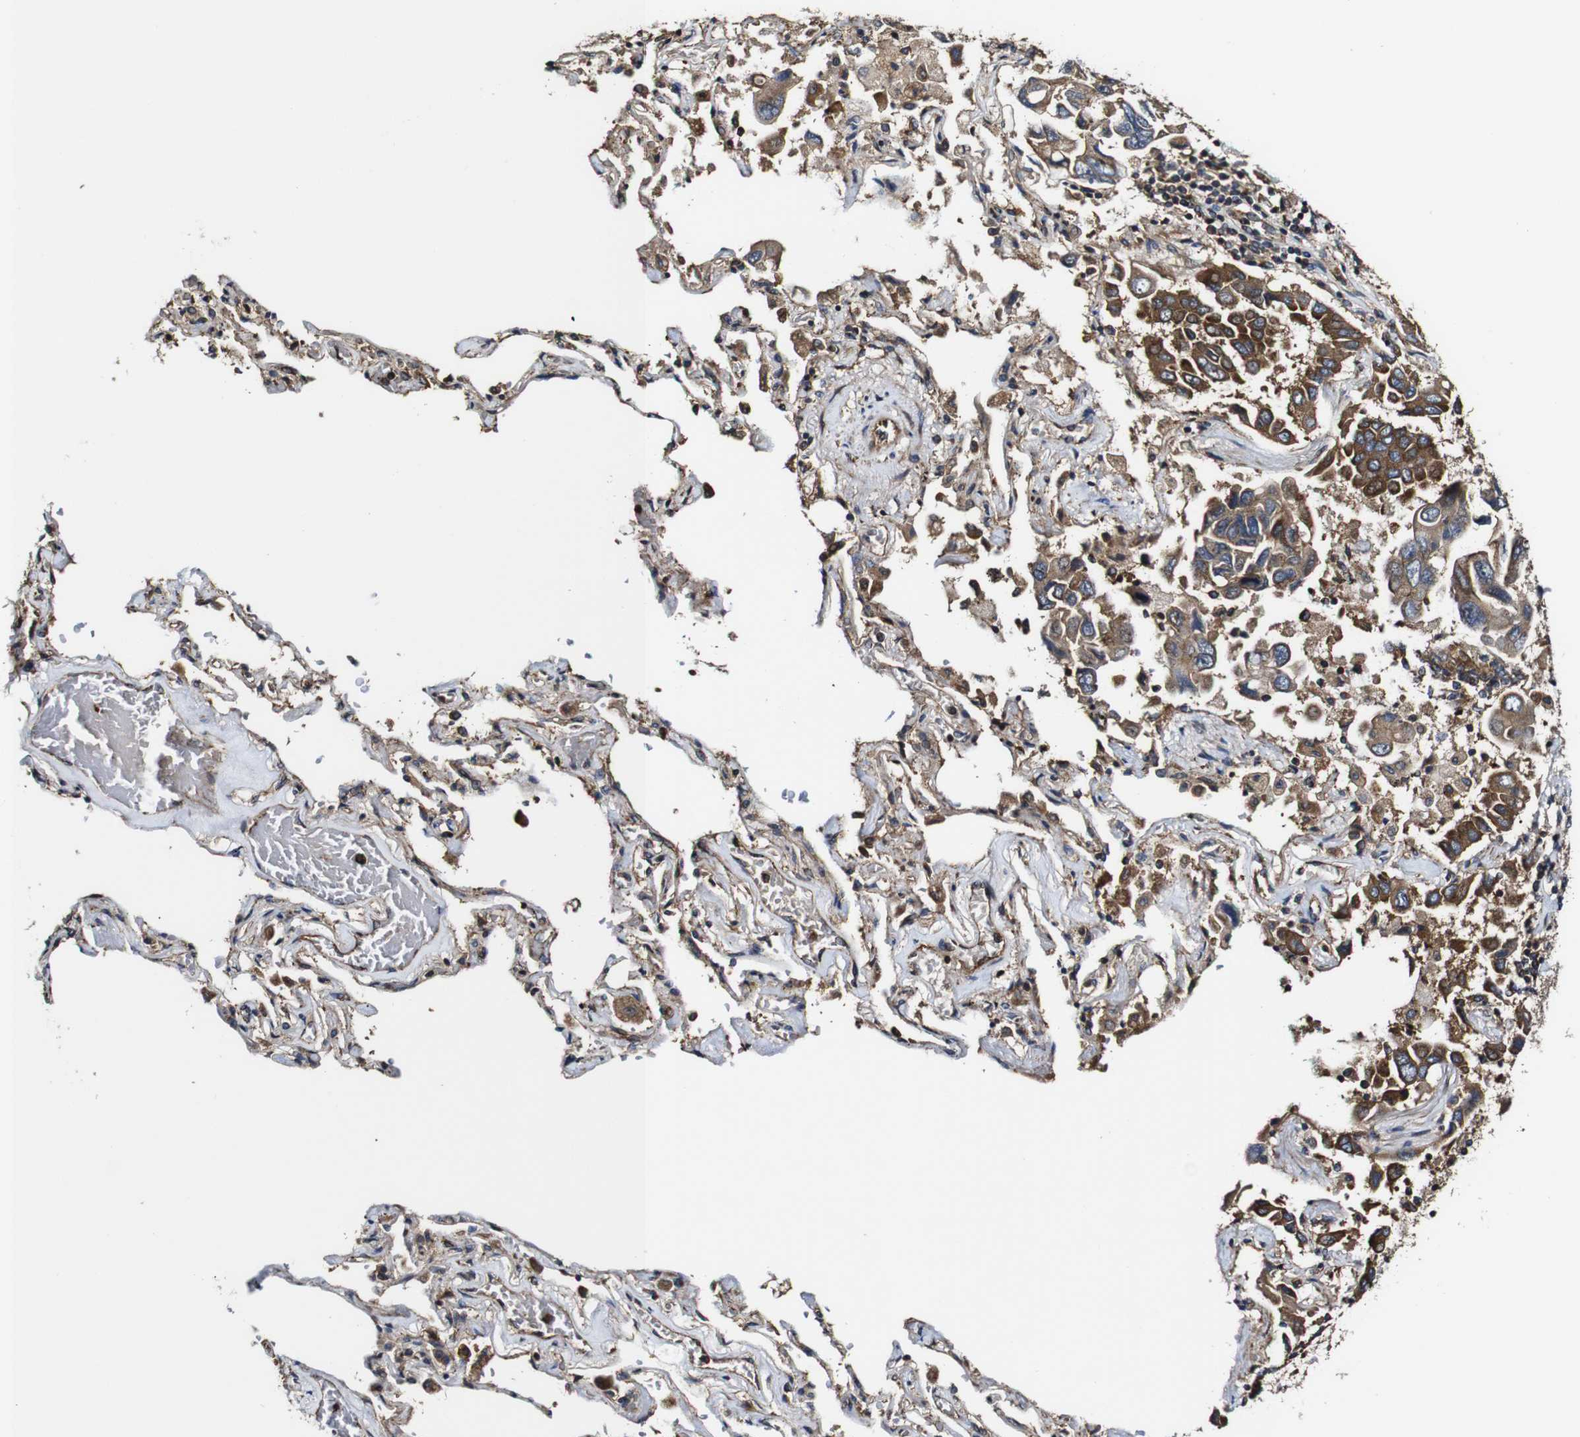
{"staining": {"intensity": "strong", "quantity": ">75%", "location": "cytoplasmic/membranous"}, "tissue": "lung cancer", "cell_type": "Tumor cells", "image_type": "cancer", "snomed": [{"axis": "morphology", "description": "Adenocarcinoma, NOS"}, {"axis": "topography", "description": "Lung"}], "caption": "Lung adenocarcinoma tissue exhibits strong cytoplasmic/membranous staining in about >75% of tumor cells", "gene": "TNIK", "patient": {"sex": "male", "age": 64}}